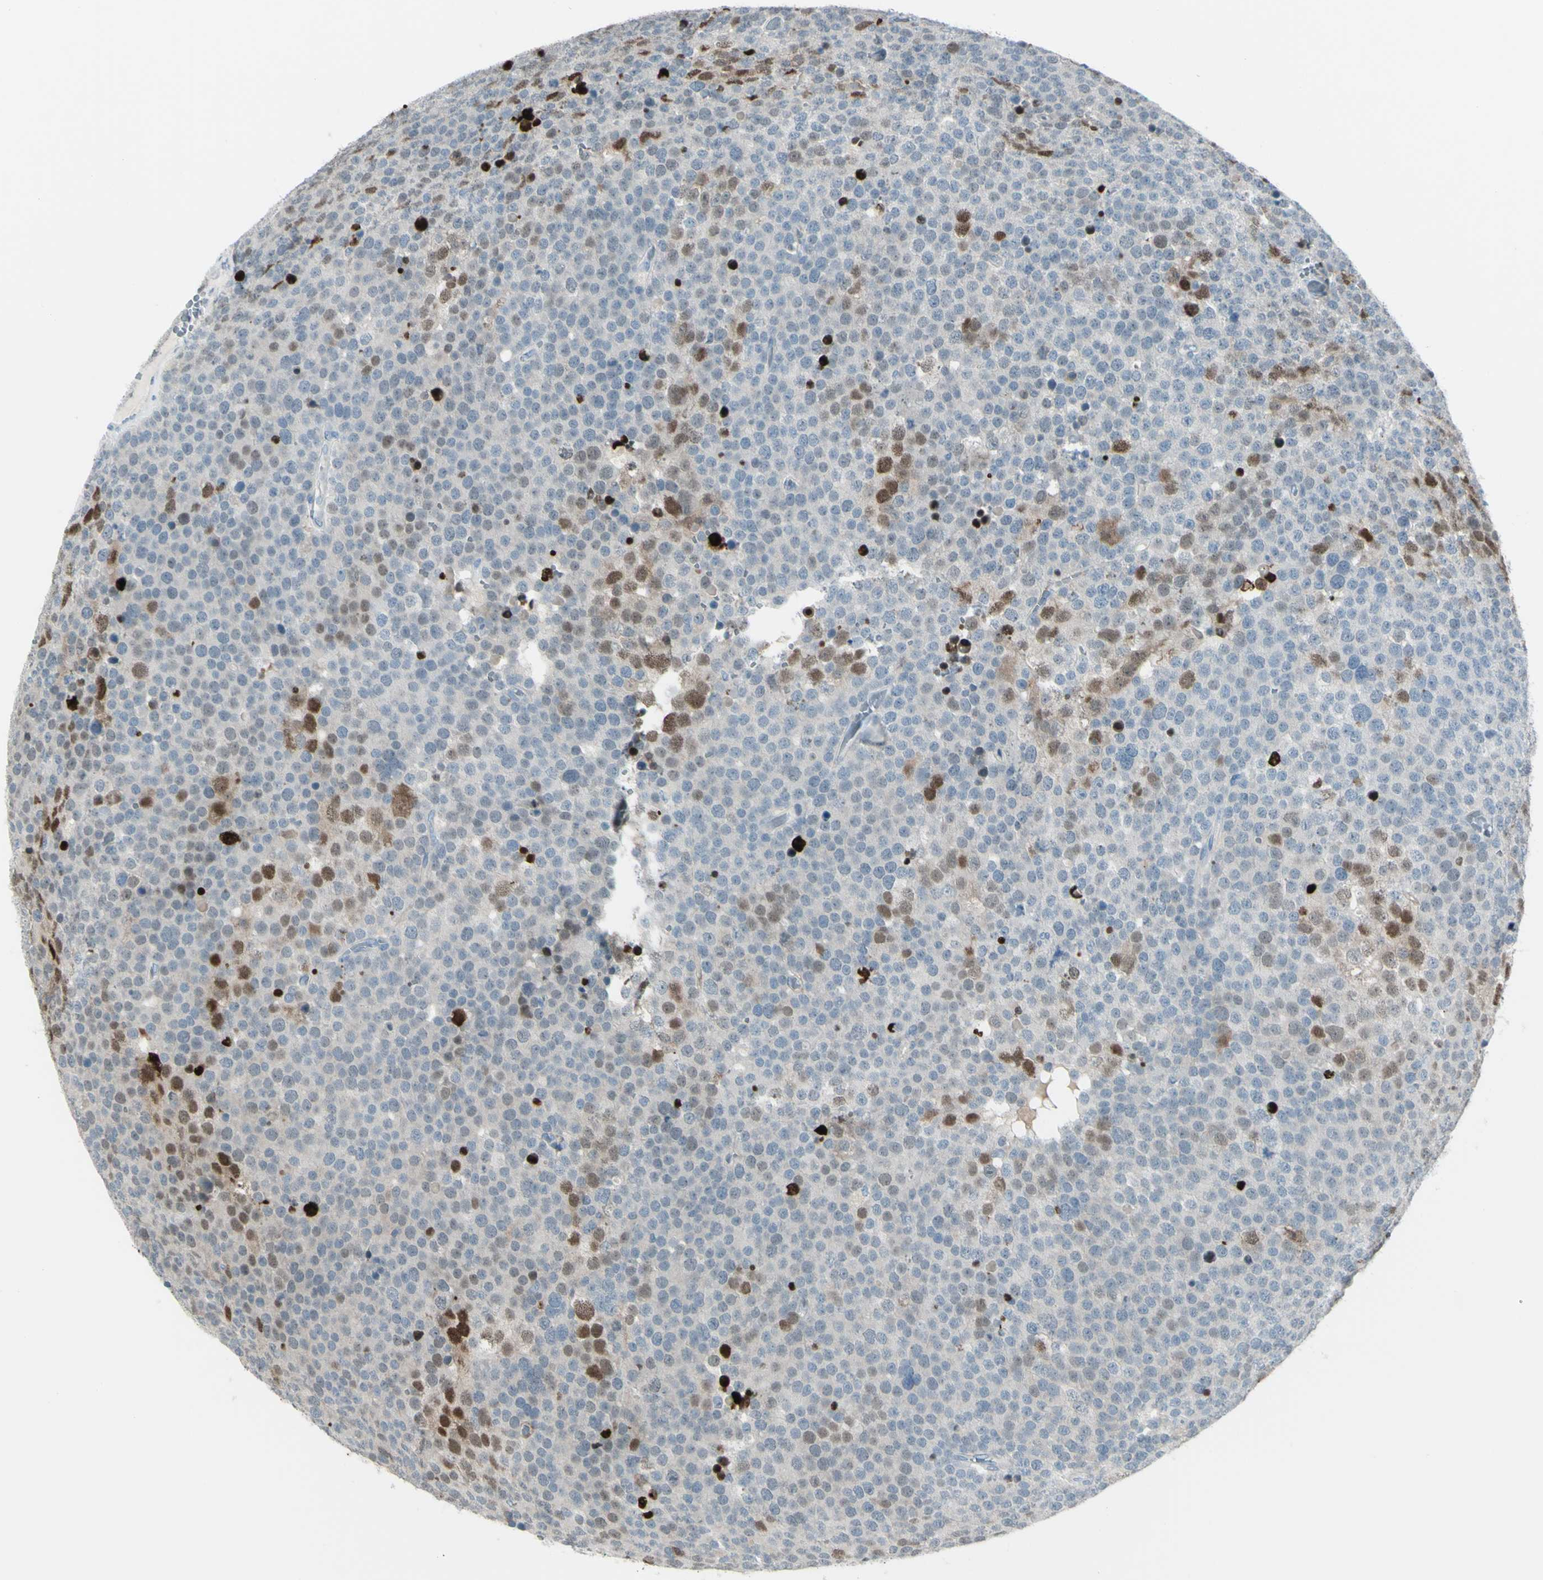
{"staining": {"intensity": "moderate", "quantity": "<25%", "location": "cytoplasmic/membranous,nuclear"}, "tissue": "testis cancer", "cell_type": "Tumor cells", "image_type": "cancer", "snomed": [{"axis": "morphology", "description": "Seminoma, NOS"}, {"axis": "topography", "description": "Testis"}], "caption": "The photomicrograph shows a brown stain indicating the presence of a protein in the cytoplasmic/membranous and nuclear of tumor cells in testis cancer (seminoma).", "gene": "GPR34", "patient": {"sex": "male", "age": 71}}